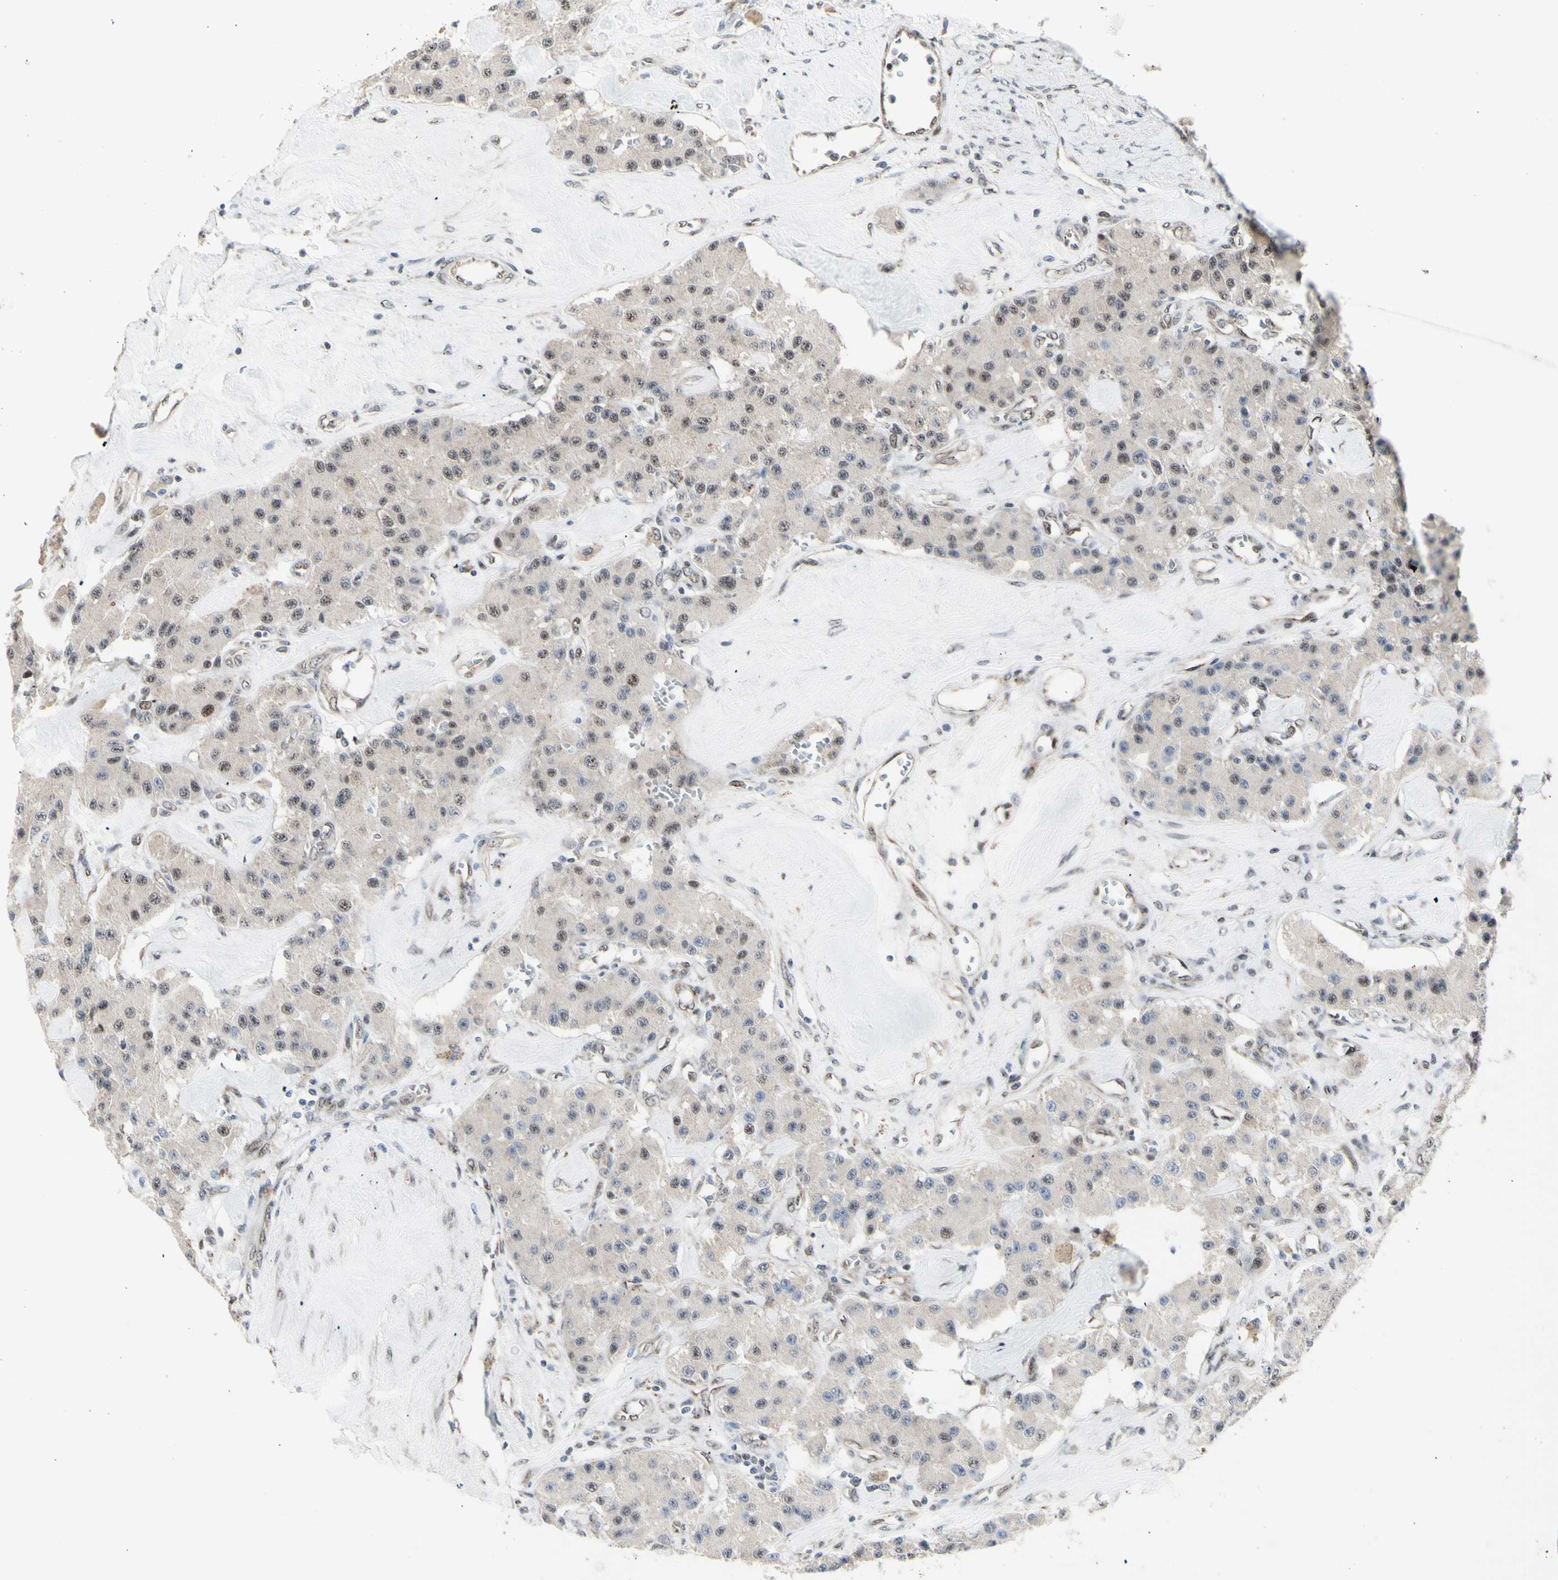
{"staining": {"intensity": "weak", "quantity": ">75%", "location": "cytoplasmic/membranous,nuclear"}, "tissue": "carcinoid", "cell_type": "Tumor cells", "image_type": "cancer", "snomed": [{"axis": "morphology", "description": "Carcinoid, malignant, NOS"}, {"axis": "topography", "description": "Pancreas"}], "caption": "Carcinoid stained with a protein marker displays weak staining in tumor cells.", "gene": "DHRS7B", "patient": {"sex": "male", "age": 41}}